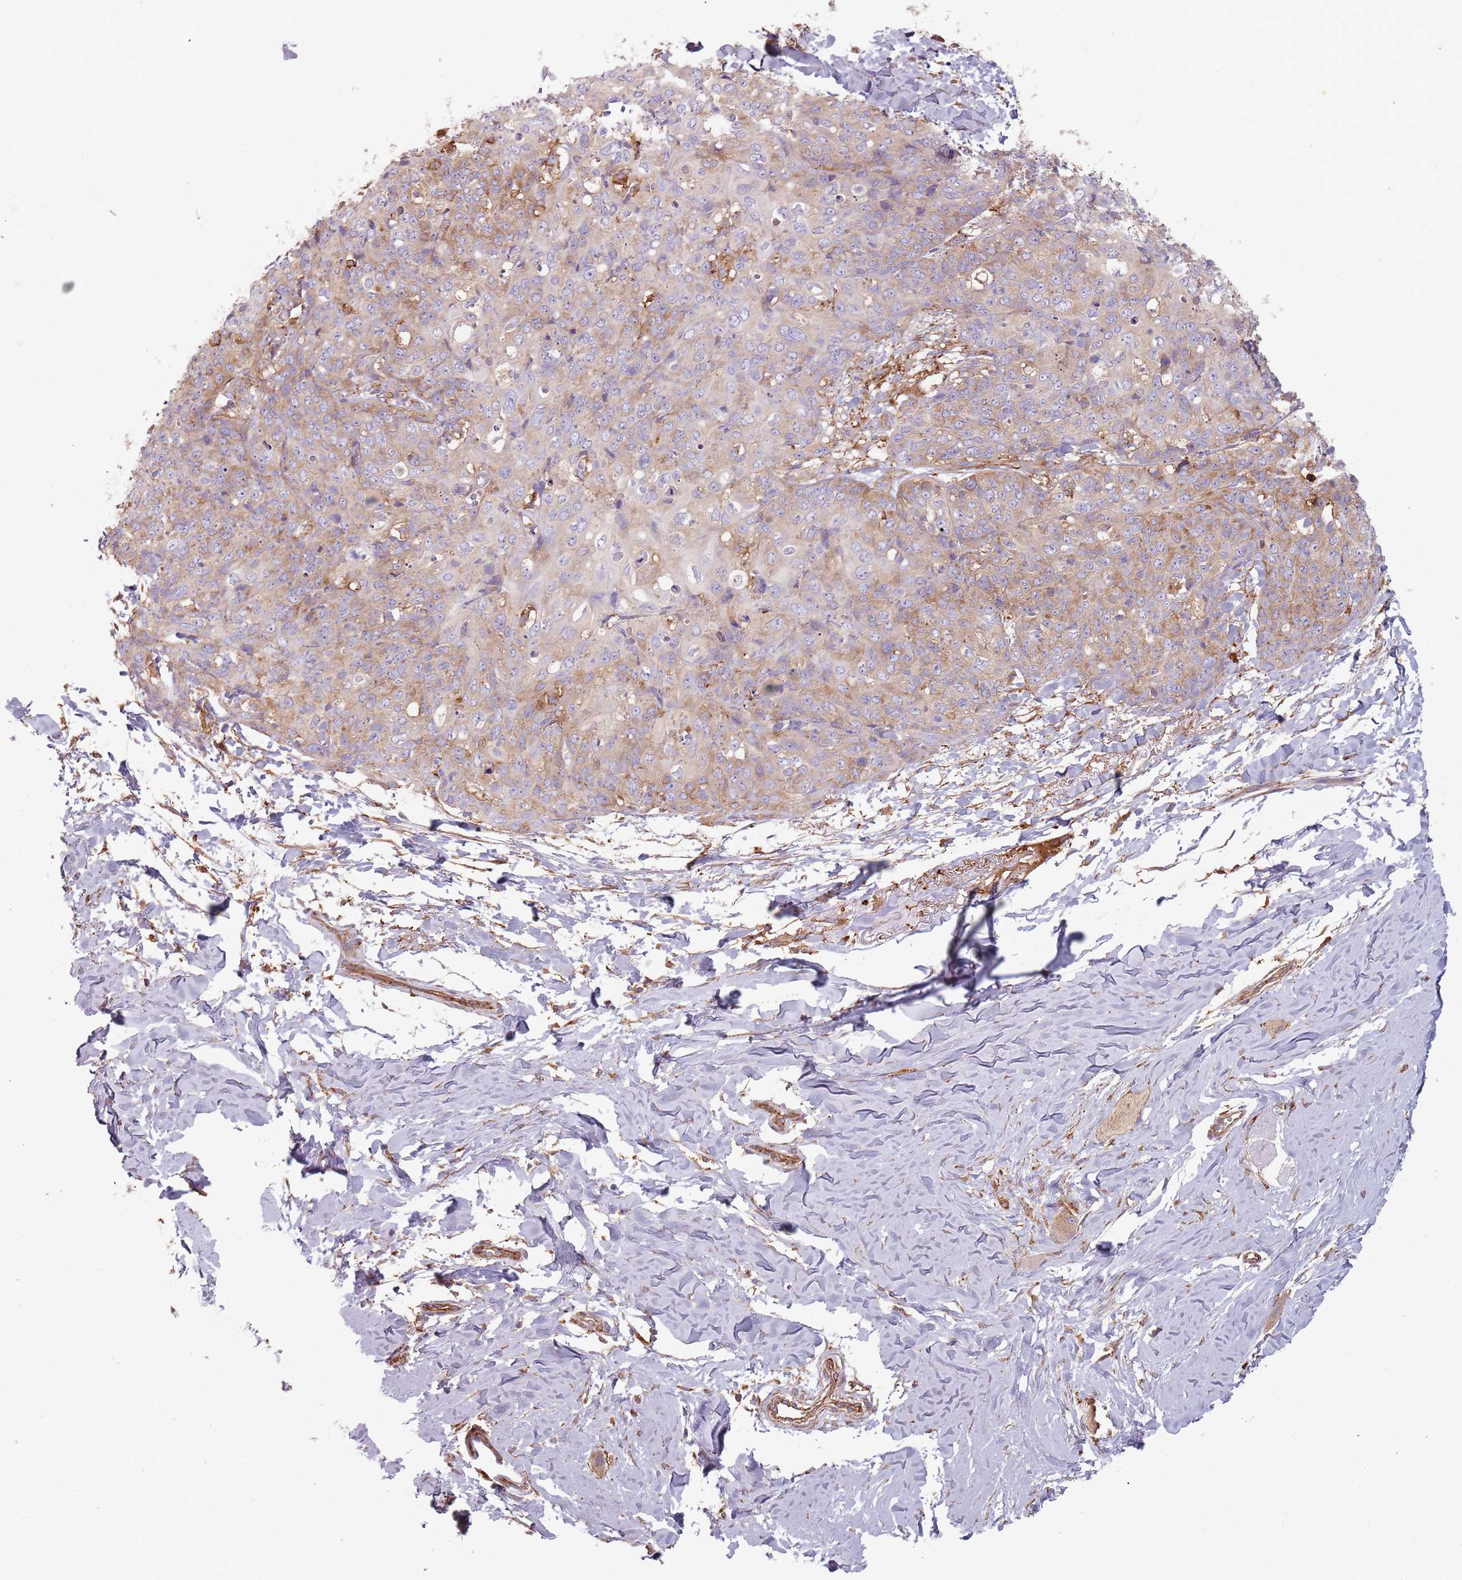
{"staining": {"intensity": "weak", "quantity": "25%-75%", "location": "cytoplasmic/membranous"}, "tissue": "skin cancer", "cell_type": "Tumor cells", "image_type": "cancer", "snomed": [{"axis": "morphology", "description": "Squamous cell carcinoma, NOS"}, {"axis": "topography", "description": "Skin"}, {"axis": "topography", "description": "Vulva"}], "caption": "Protein expression by immunohistochemistry demonstrates weak cytoplasmic/membranous positivity in approximately 25%-75% of tumor cells in skin cancer. (DAB (3,3'-diaminobenzidine) IHC, brown staining for protein, blue staining for nuclei).", "gene": "TPD52L2", "patient": {"sex": "female", "age": 85}}